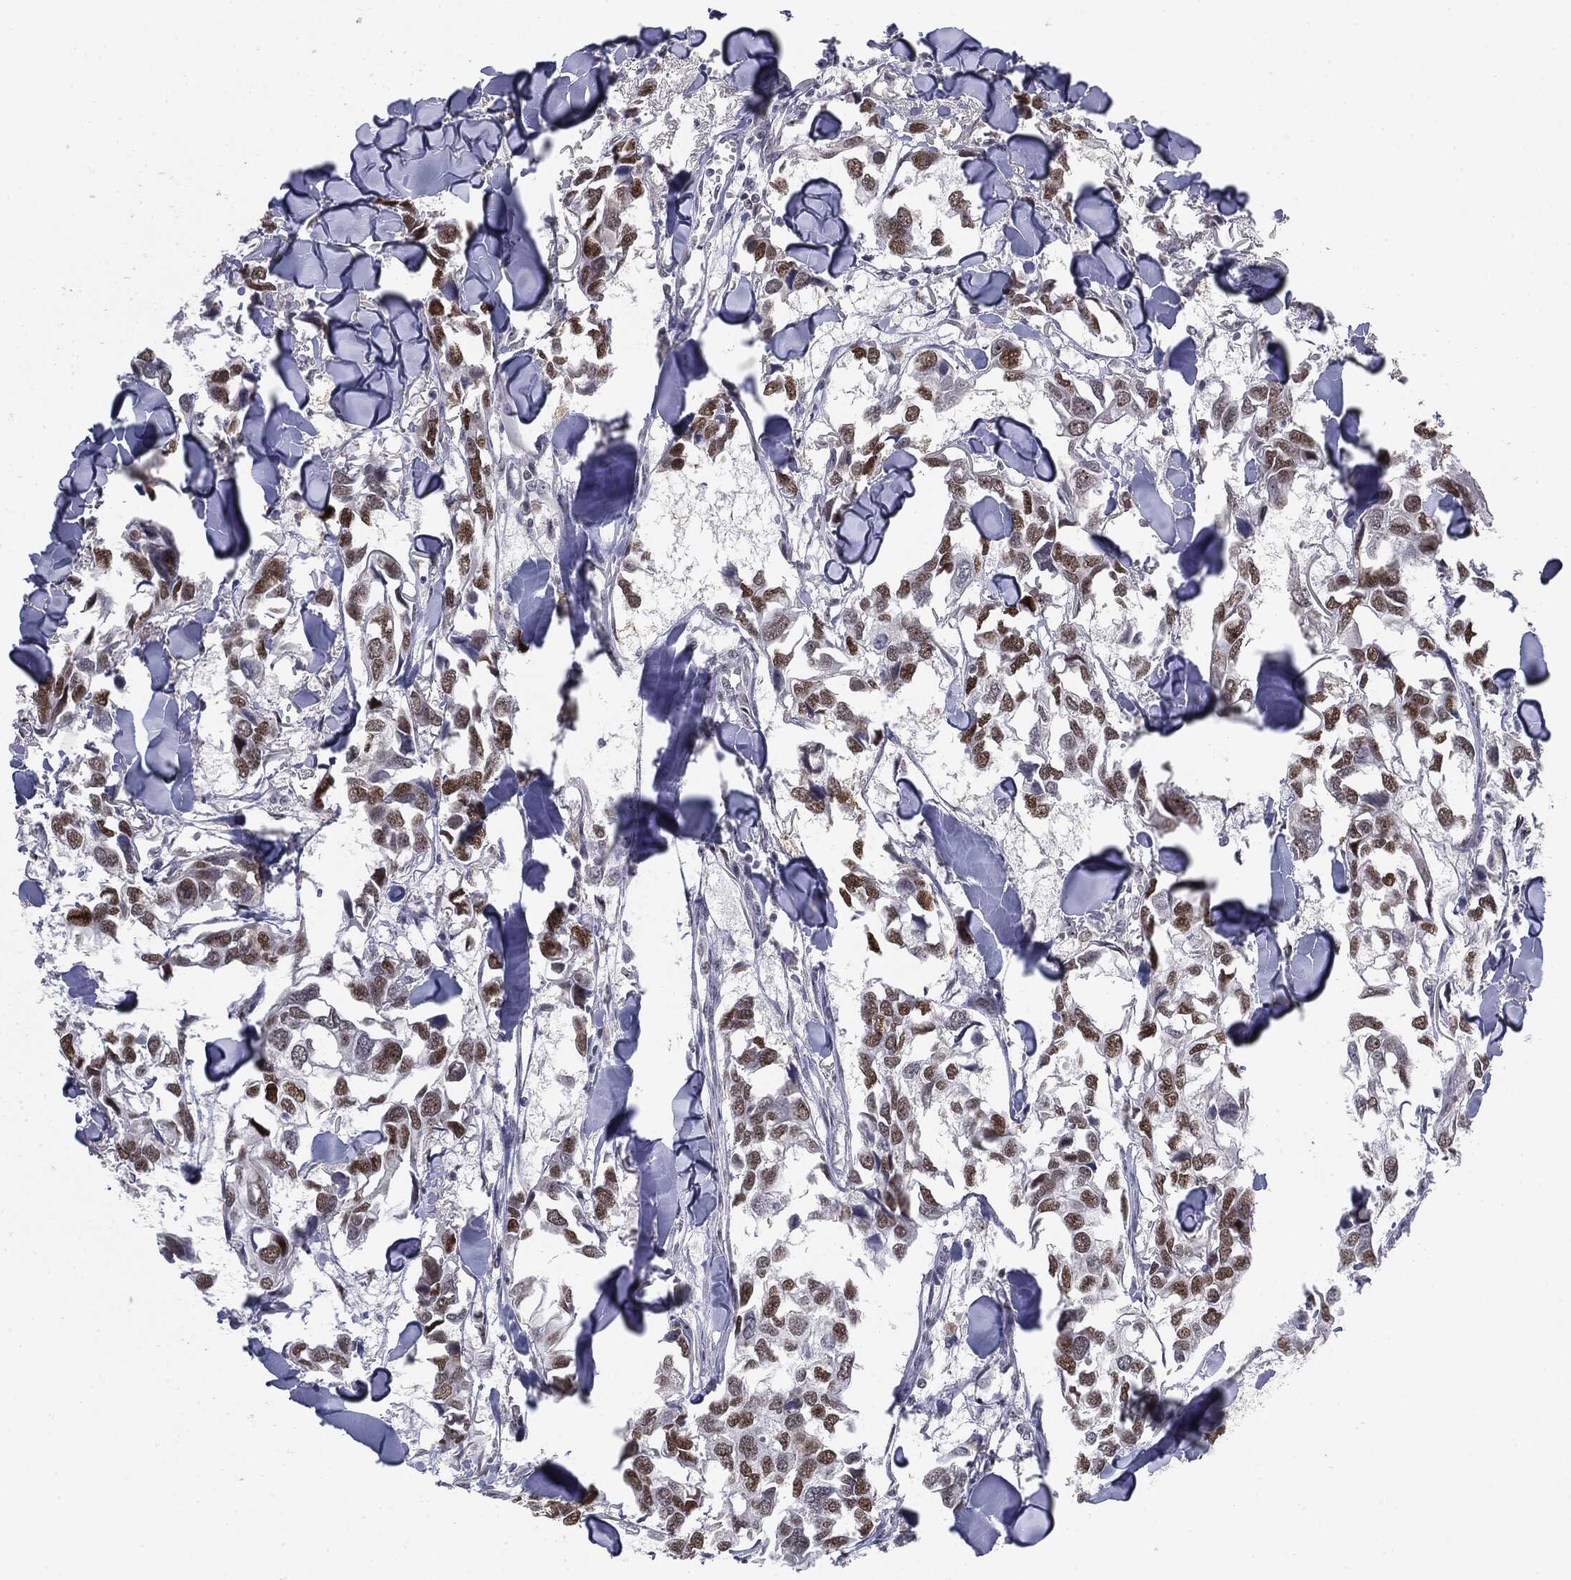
{"staining": {"intensity": "moderate", "quantity": ">75%", "location": "nuclear"}, "tissue": "breast cancer", "cell_type": "Tumor cells", "image_type": "cancer", "snomed": [{"axis": "morphology", "description": "Duct carcinoma"}, {"axis": "topography", "description": "Breast"}], "caption": "Brown immunohistochemical staining in human breast invasive ductal carcinoma exhibits moderate nuclear staining in about >75% of tumor cells.", "gene": "MDC1", "patient": {"sex": "female", "age": 83}}